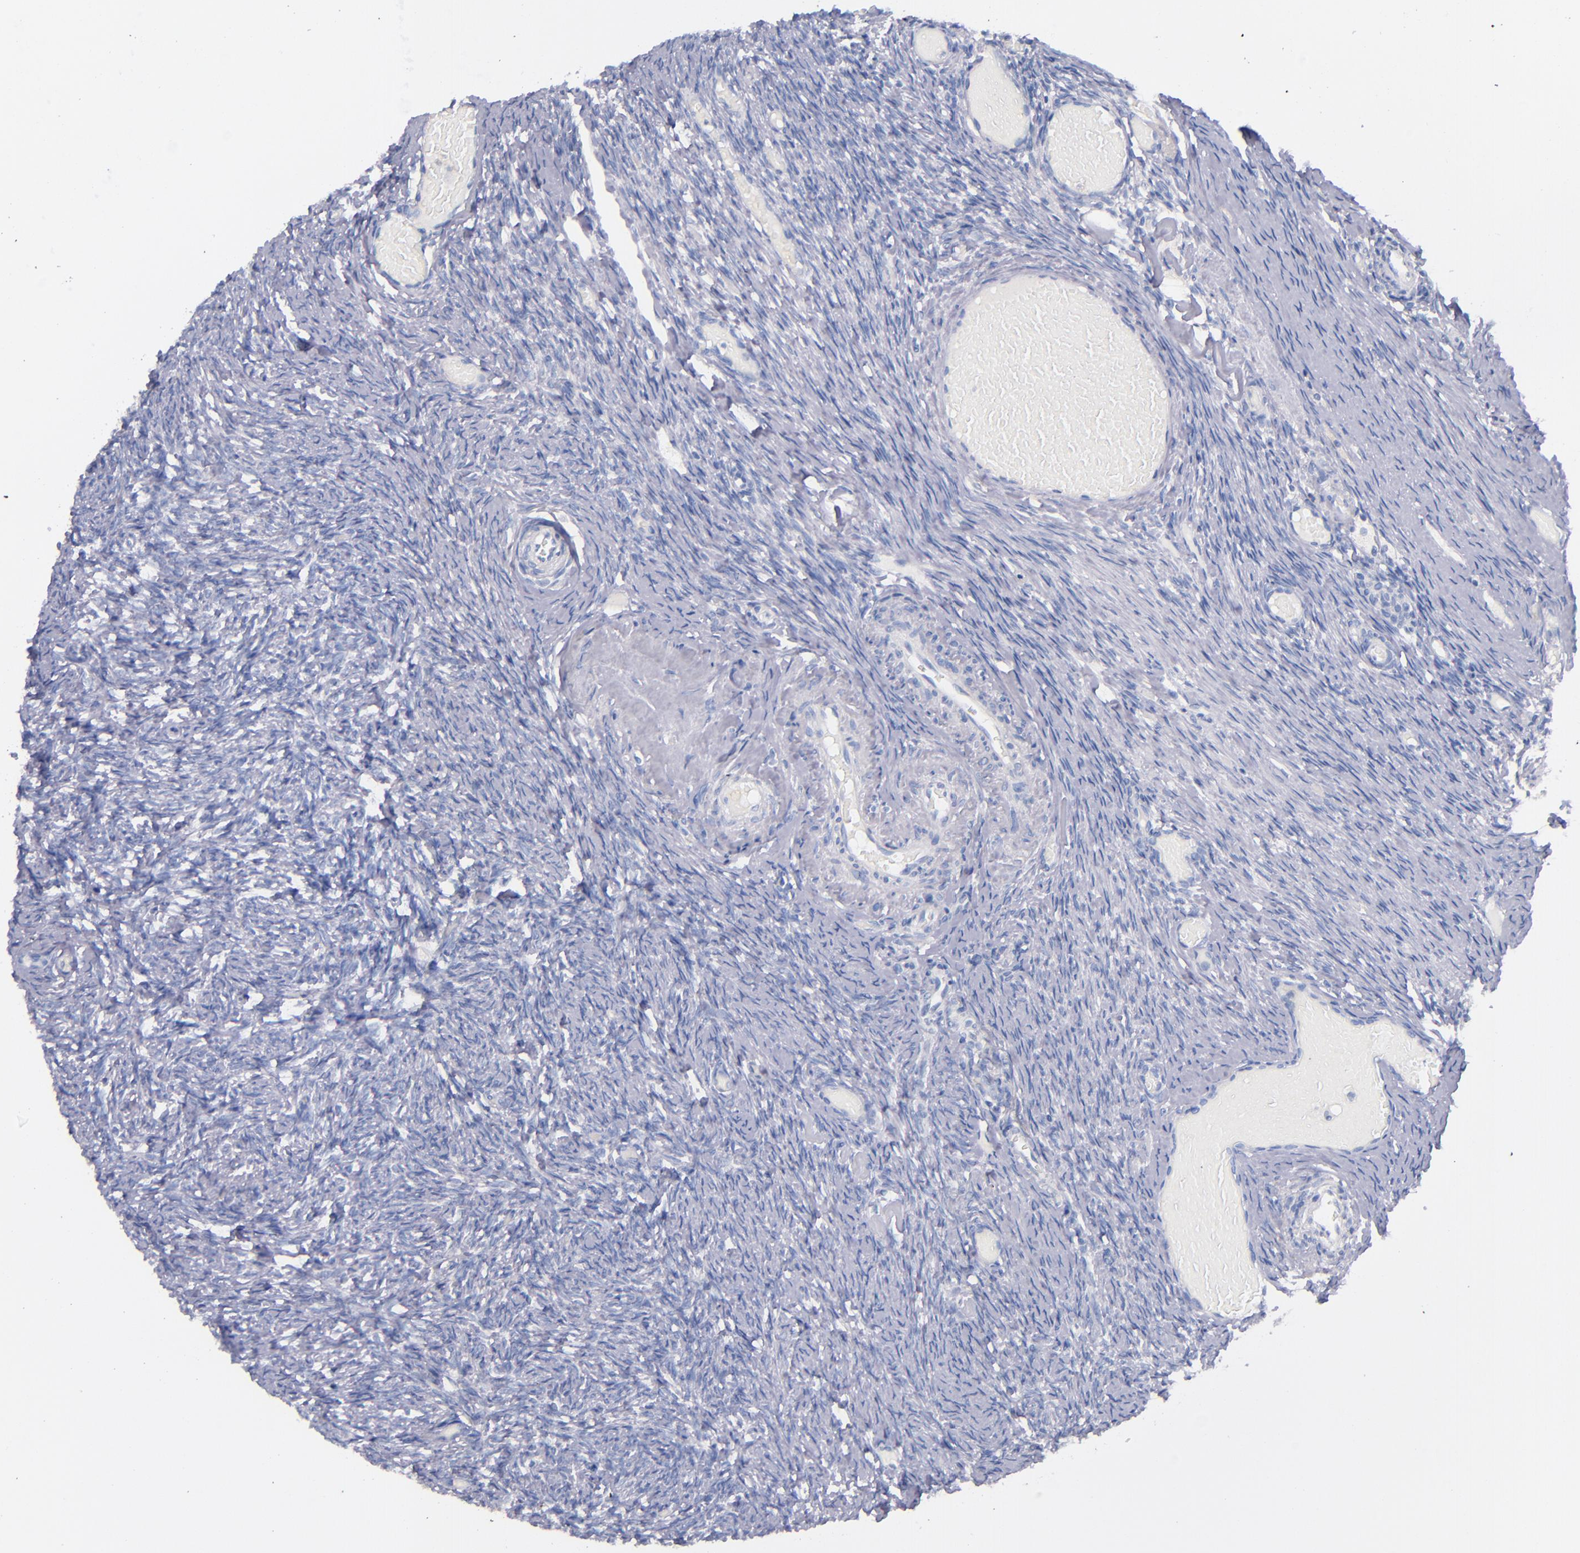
{"staining": {"intensity": "negative", "quantity": "none", "location": "none"}, "tissue": "ovary", "cell_type": "Follicle cells", "image_type": "normal", "snomed": [{"axis": "morphology", "description": "Normal tissue, NOS"}, {"axis": "topography", "description": "Ovary"}], "caption": "DAB (3,3'-diaminobenzidine) immunohistochemical staining of unremarkable ovary exhibits no significant positivity in follicle cells.", "gene": "CNTNAP2", "patient": {"sex": "female", "age": 60}}